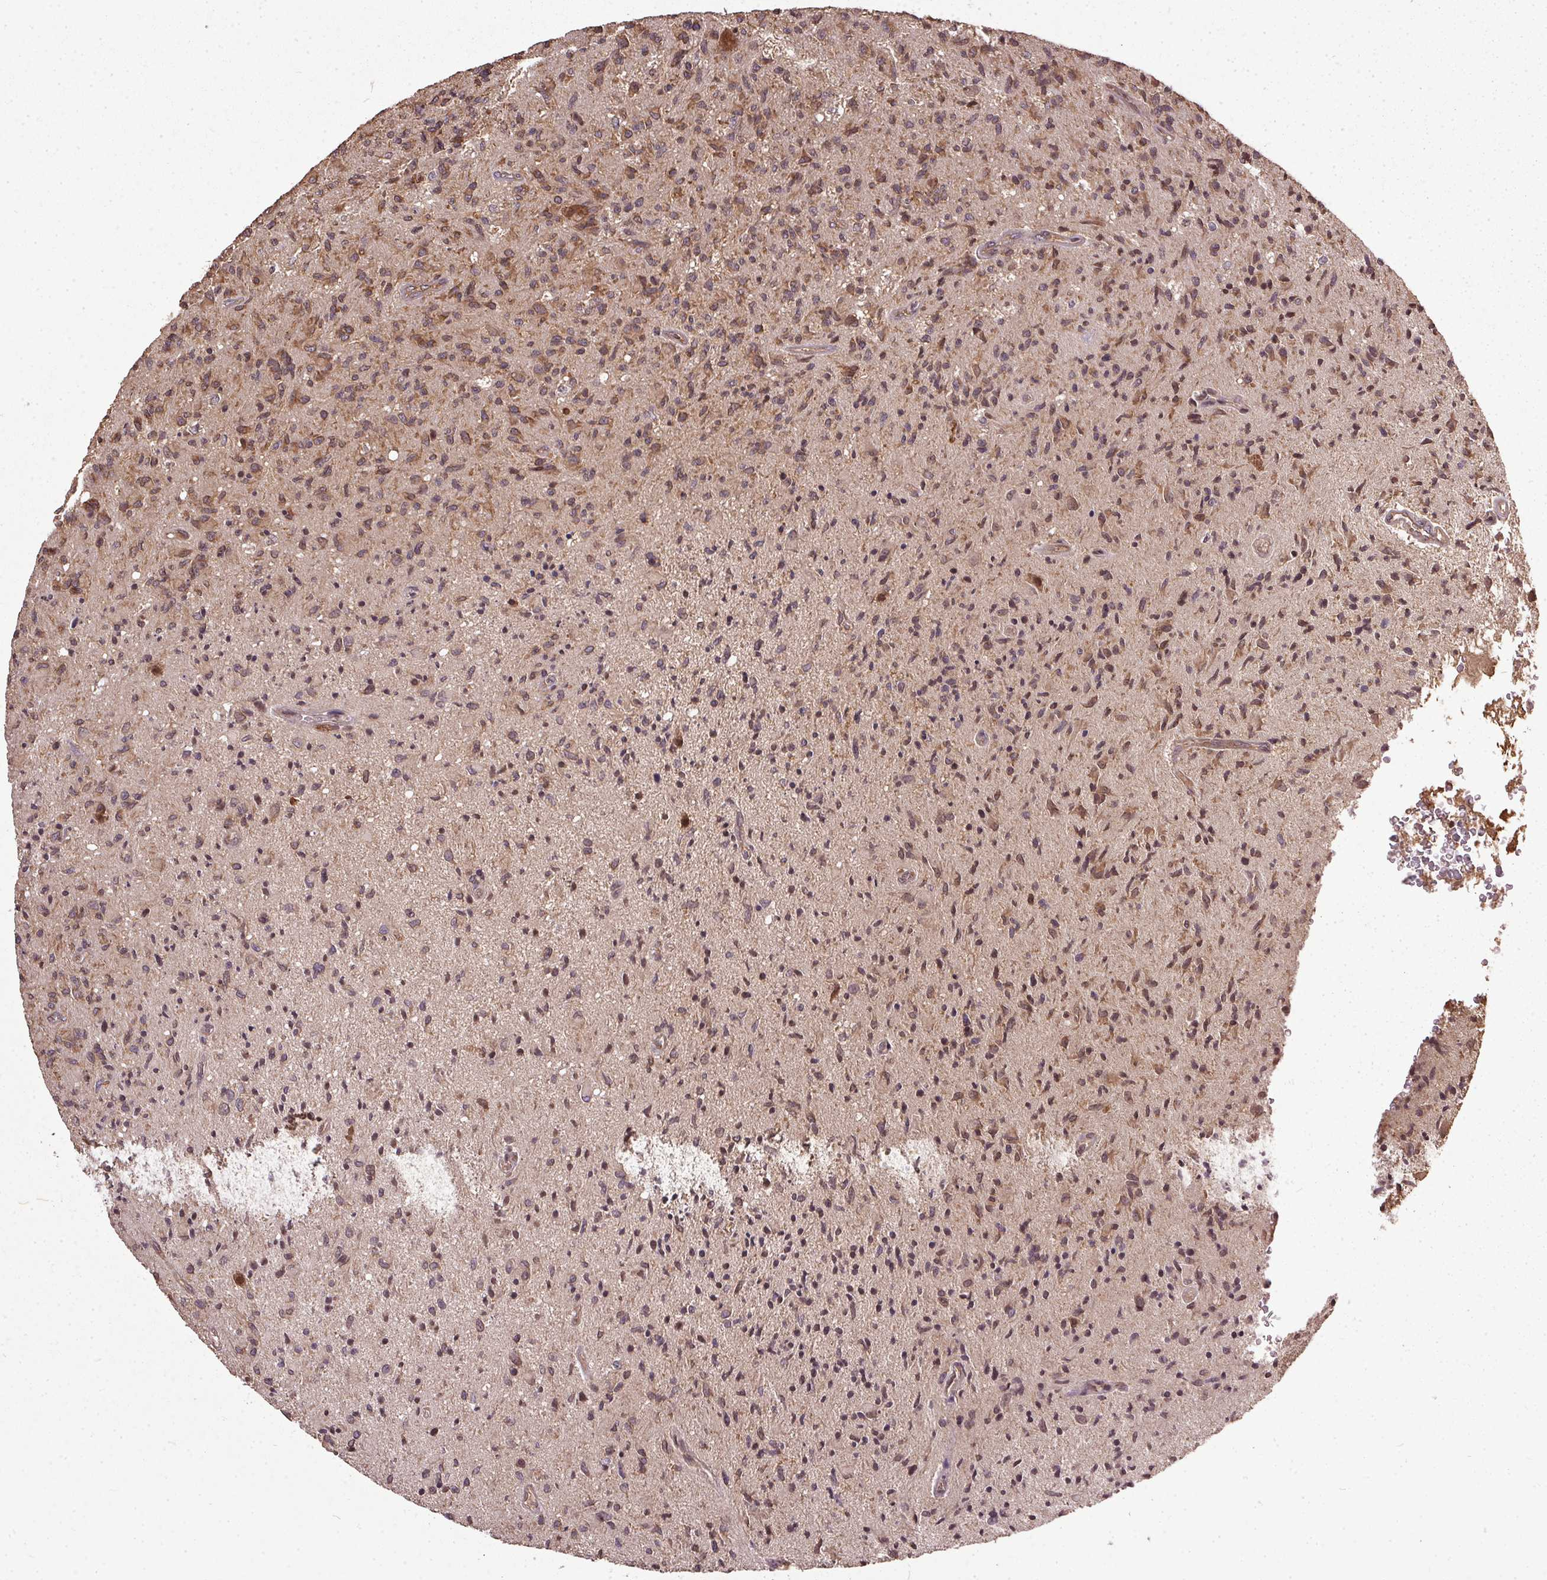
{"staining": {"intensity": "moderate", "quantity": ">75%", "location": "cytoplasmic/membranous"}, "tissue": "glioma", "cell_type": "Tumor cells", "image_type": "cancer", "snomed": [{"axis": "morphology", "description": "Glioma, malignant, High grade"}, {"axis": "topography", "description": "Brain"}], "caption": "The micrograph demonstrates immunohistochemical staining of glioma. There is moderate cytoplasmic/membranous staining is appreciated in about >75% of tumor cells.", "gene": "EIF2S1", "patient": {"sex": "male", "age": 54}}